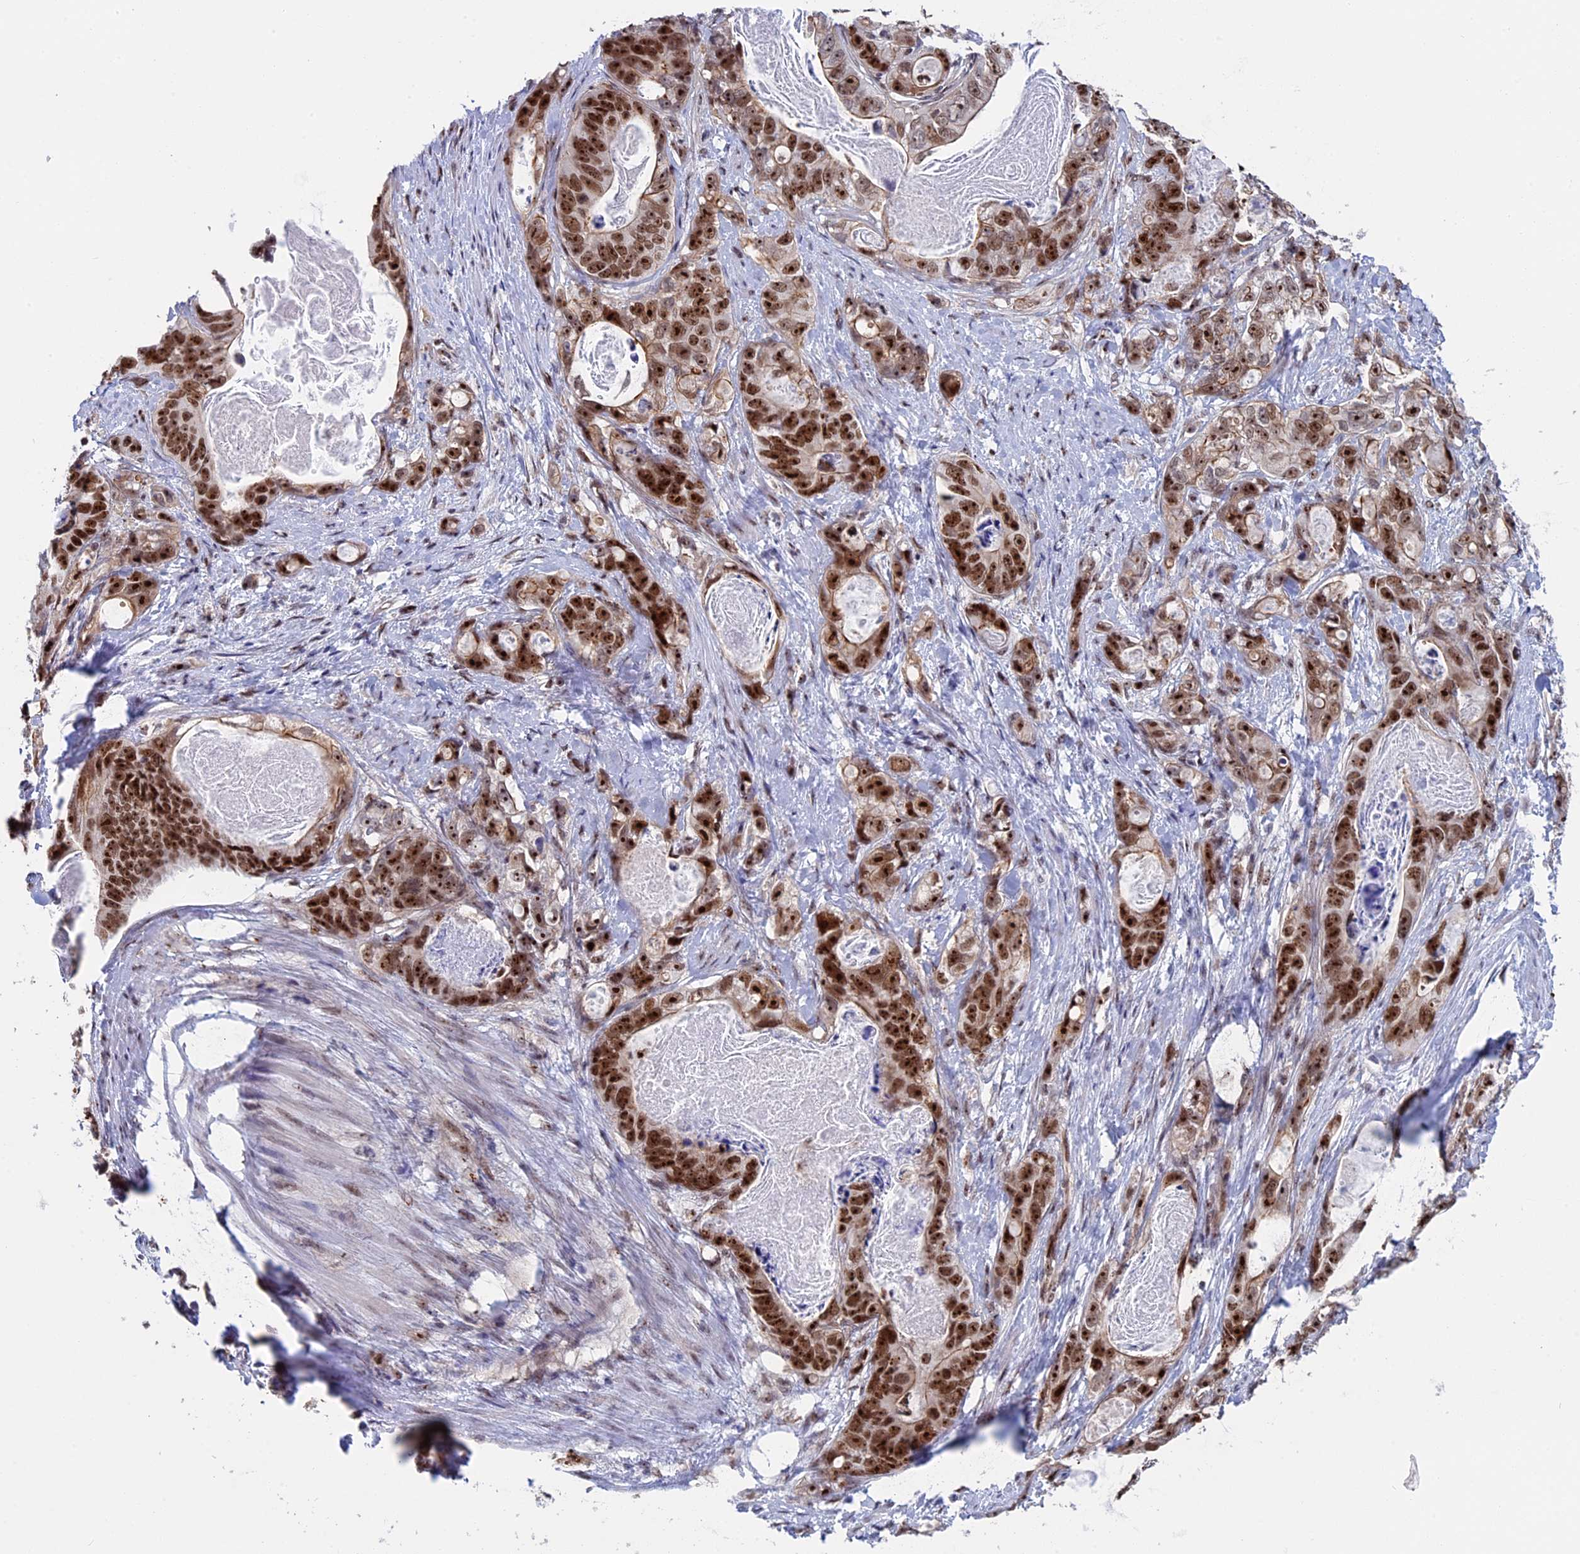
{"staining": {"intensity": "strong", "quantity": ">75%", "location": "nuclear"}, "tissue": "stomach cancer", "cell_type": "Tumor cells", "image_type": "cancer", "snomed": [{"axis": "morphology", "description": "Normal tissue, NOS"}, {"axis": "morphology", "description": "Adenocarcinoma, NOS"}, {"axis": "topography", "description": "Stomach"}], "caption": "This histopathology image demonstrates immunohistochemistry staining of stomach cancer (adenocarcinoma), with high strong nuclear positivity in approximately >75% of tumor cells.", "gene": "CCDC86", "patient": {"sex": "female", "age": 89}}